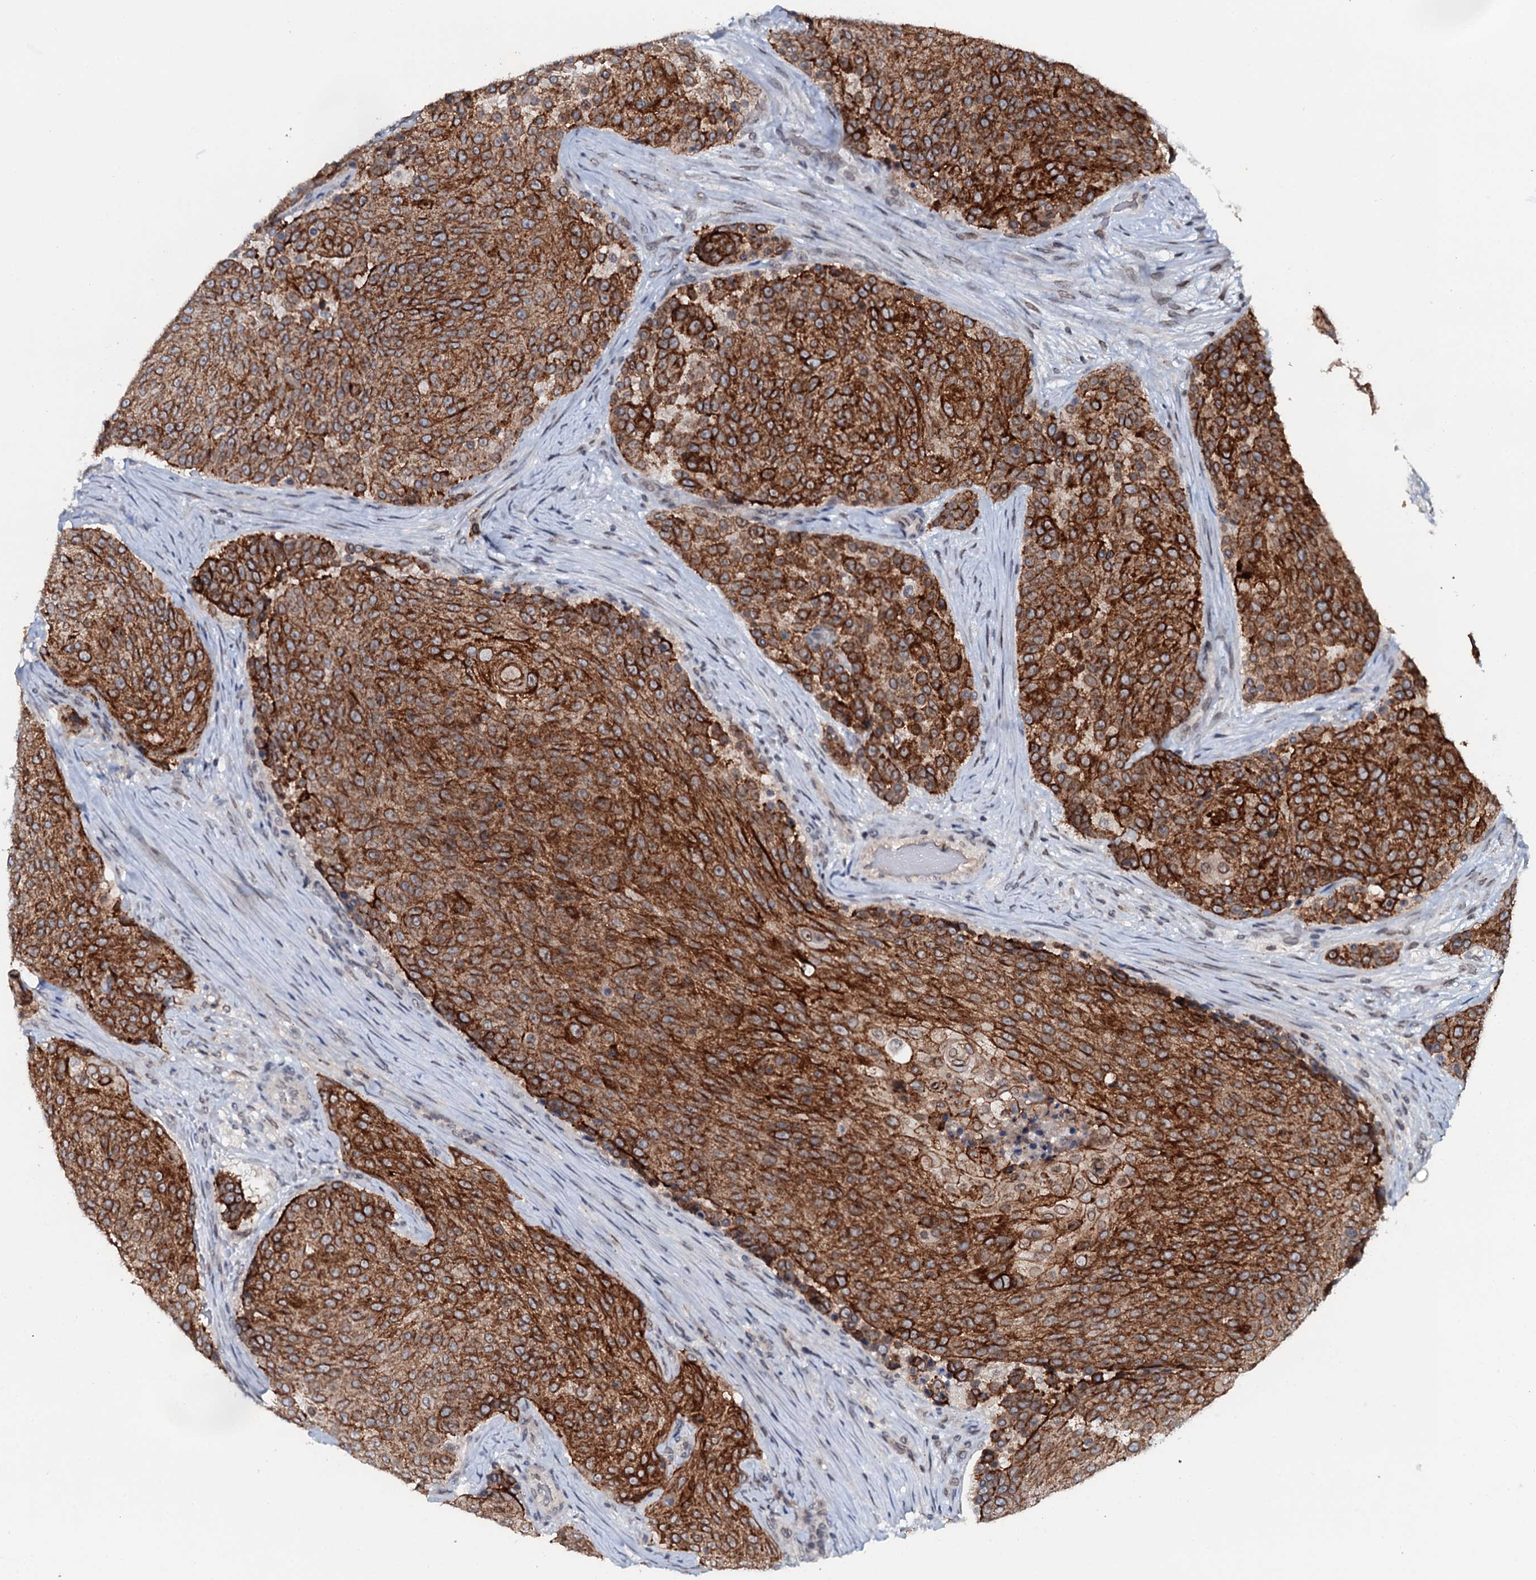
{"staining": {"intensity": "strong", "quantity": ">75%", "location": "cytoplasmic/membranous"}, "tissue": "urothelial cancer", "cell_type": "Tumor cells", "image_type": "cancer", "snomed": [{"axis": "morphology", "description": "Urothelial carcinoma, High grade"}, {"axis": "topography", "description": "Urinary bladder"}], "caption": "The image exhibits a brown stain indicating the presence of a protein in the cytoplasmic/membranous of tumor cells in urothelial cancer.", "gene": "SNTA1", "patient": {"sex": "female", "age": 63}}